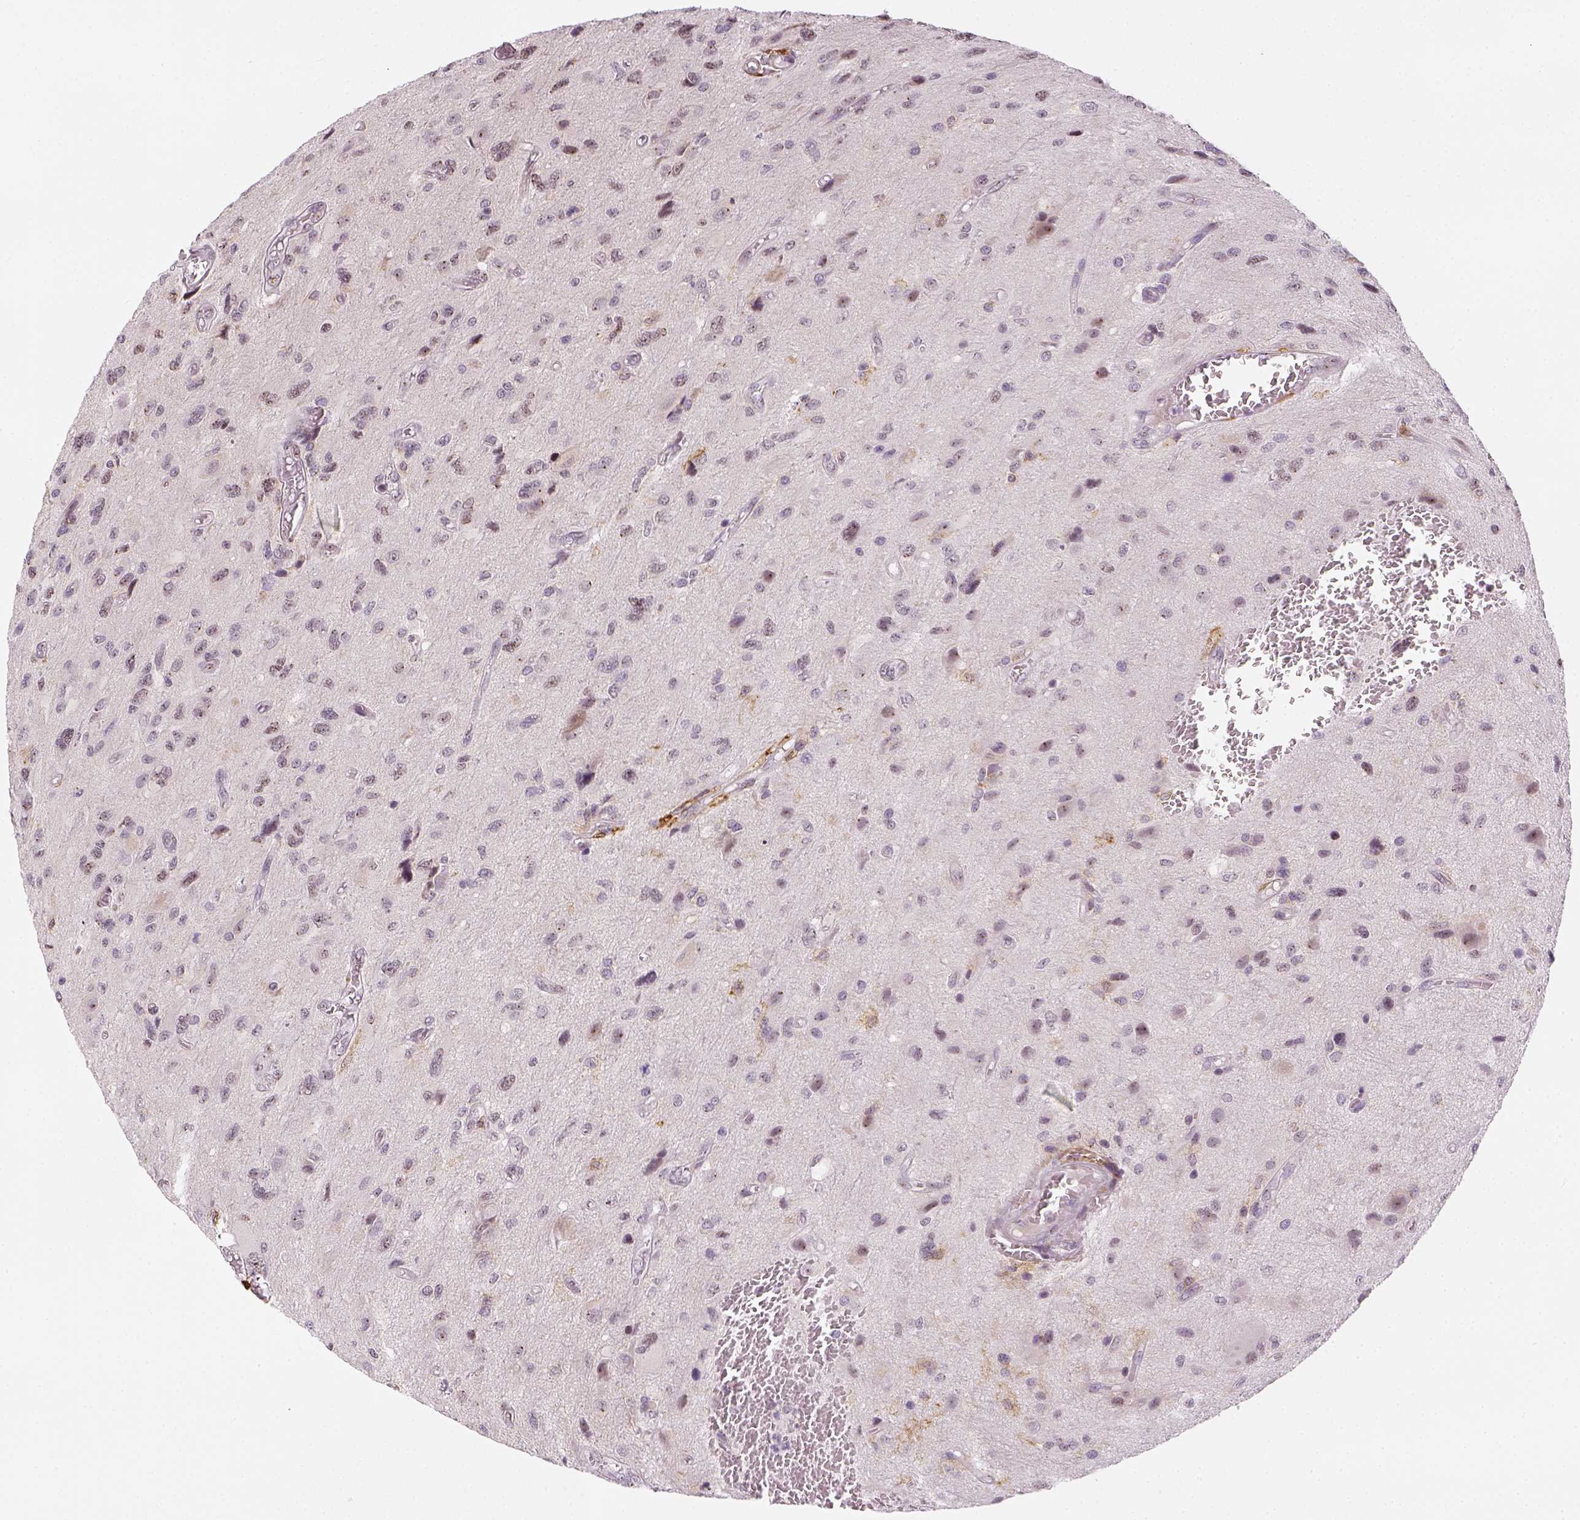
{"staining": {"intensity": "negative", "quantity": "none", "location": "none"}, "tissue": "glioma", "cell_type": "Tumor cells", "image_type": "cancer", "snomed": [{"axis": "morphology", "description": "Glioma, malignant, NOS"}, {"axis": "morphology", "description": "Glioma, malignant, High grade"}, {"axis": "topography", "description": "Brain"}], "caption": "A high-resolution photomicrograph shows immunohistochemistry staining of glioma, which displays no significant positivity in tumor cells.", "gene": "CD14", "patient": {"sex": "female", "age": 71}}